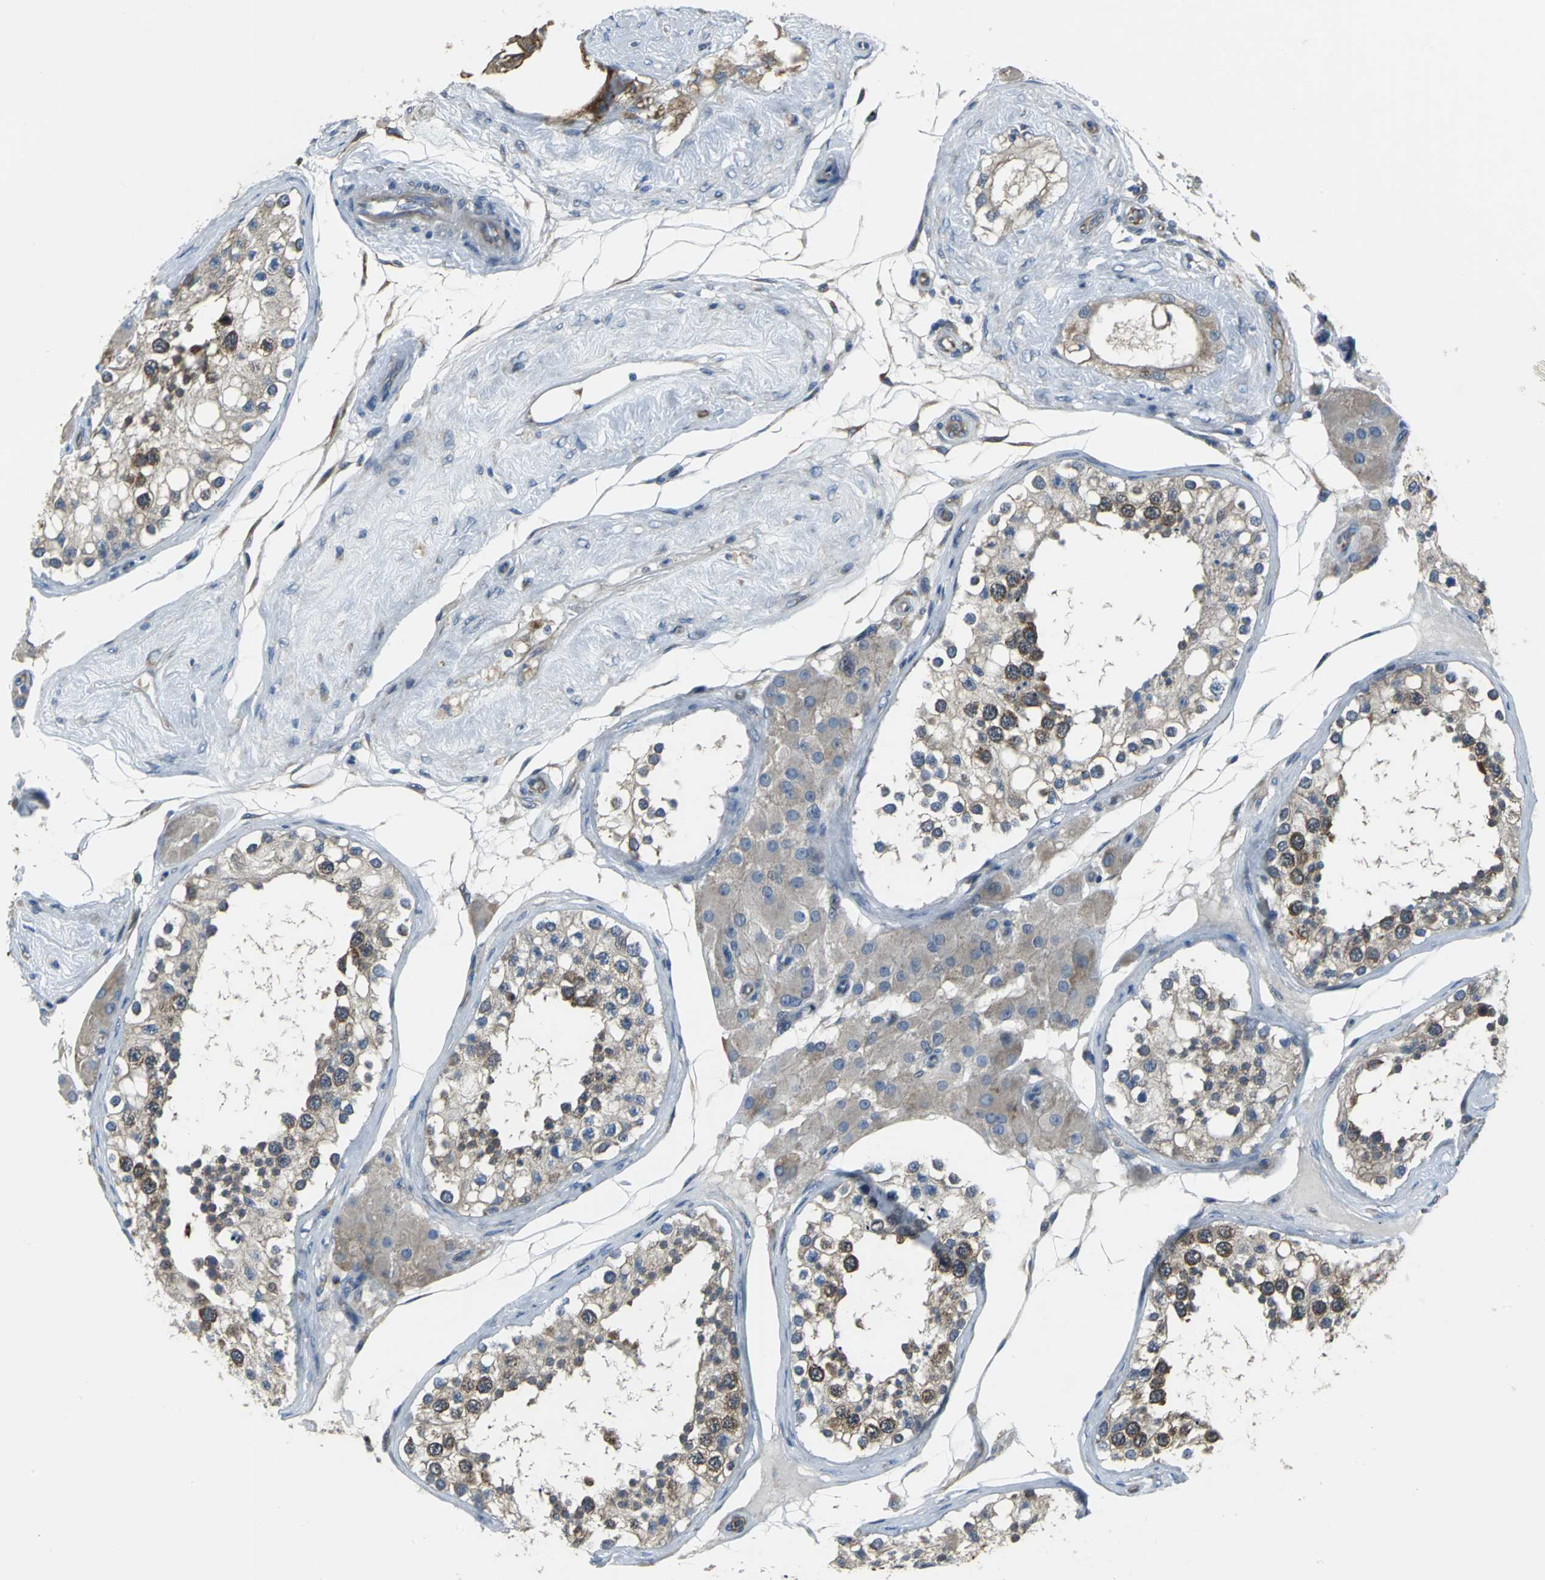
{"staining": {"intensity": "moderate", "quantity": "25%-75%", "location": "cytoplasmic/membranous"}, "tissue": "testis", "cell_type": "Cells in seminiferous ducts", "image_type": "normal", "snomed": [{"axis": "morphology", "description": "Normal tissue, NOS"}, {"axis": "topography", "description": "Testis"}], "caption": "This histopathology image exhibits immunohistochemistry (IHC) staining of benign human testis, with medium moderate cytoplasmic/membranous staining in about 25%-75% of cells in seminiferous ducts.", "gene": "EIF5A", "patient": {"sex": "male", "age": 68}}